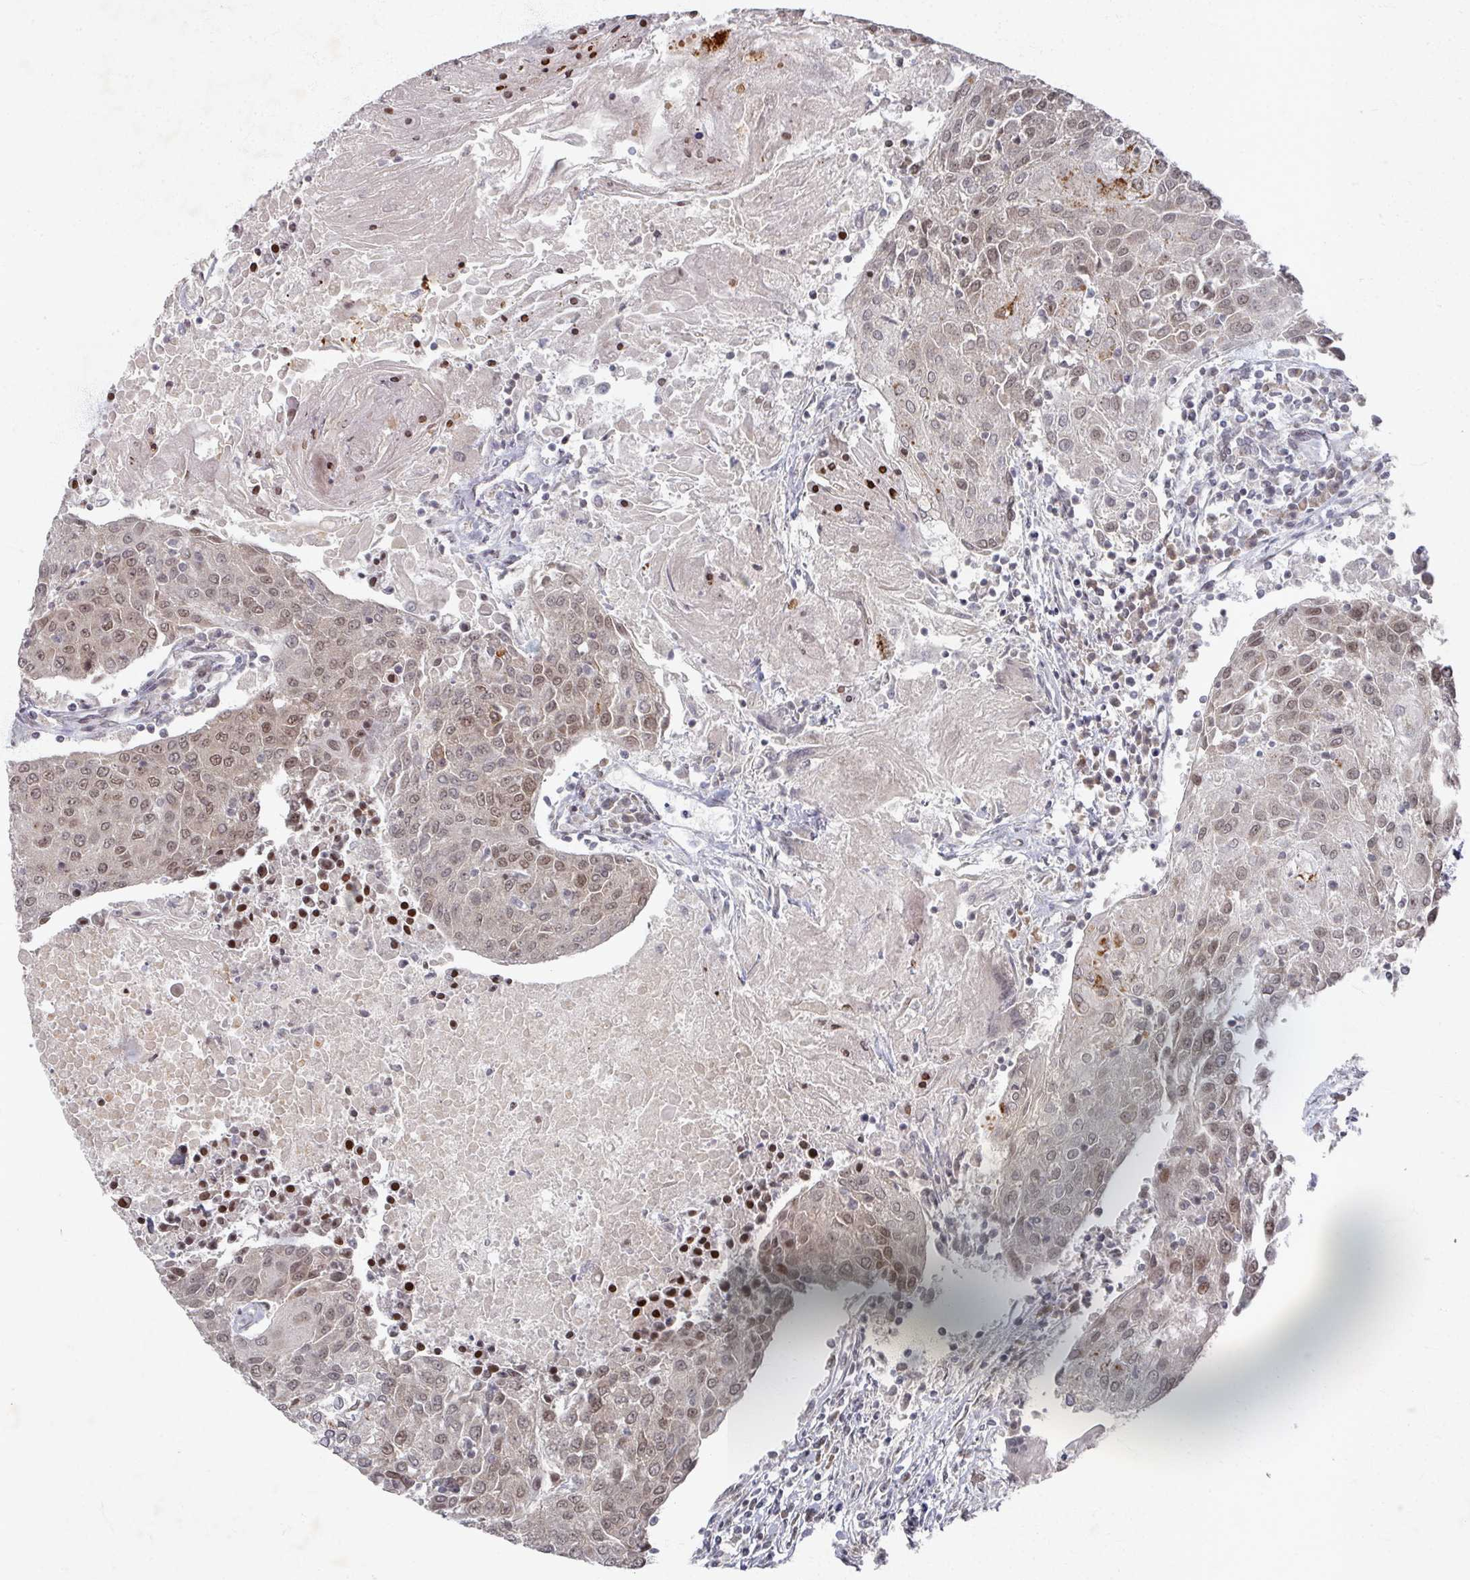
{"staining": {"intensity": "moderate", "quantity": ">75%", "location": "nuclear"}, "tissue": "urothelial cancer", "cell_type": "Tumor cells", "image_type": "cancer", "snomed": [{"axis": "morphology", "description": "Urothelial carcinoma, High grade"}, {"axis": "topography", "description": "Urinary bladder"}], "caption": "This image shows immunohistochemistry staining of high-grade urothelial carcinoma, with medium moderate nuclear expression in approximately >75% of tumor cells.", "gene": "PSKH1", "patient": {"sex": "female", "age": 85}}